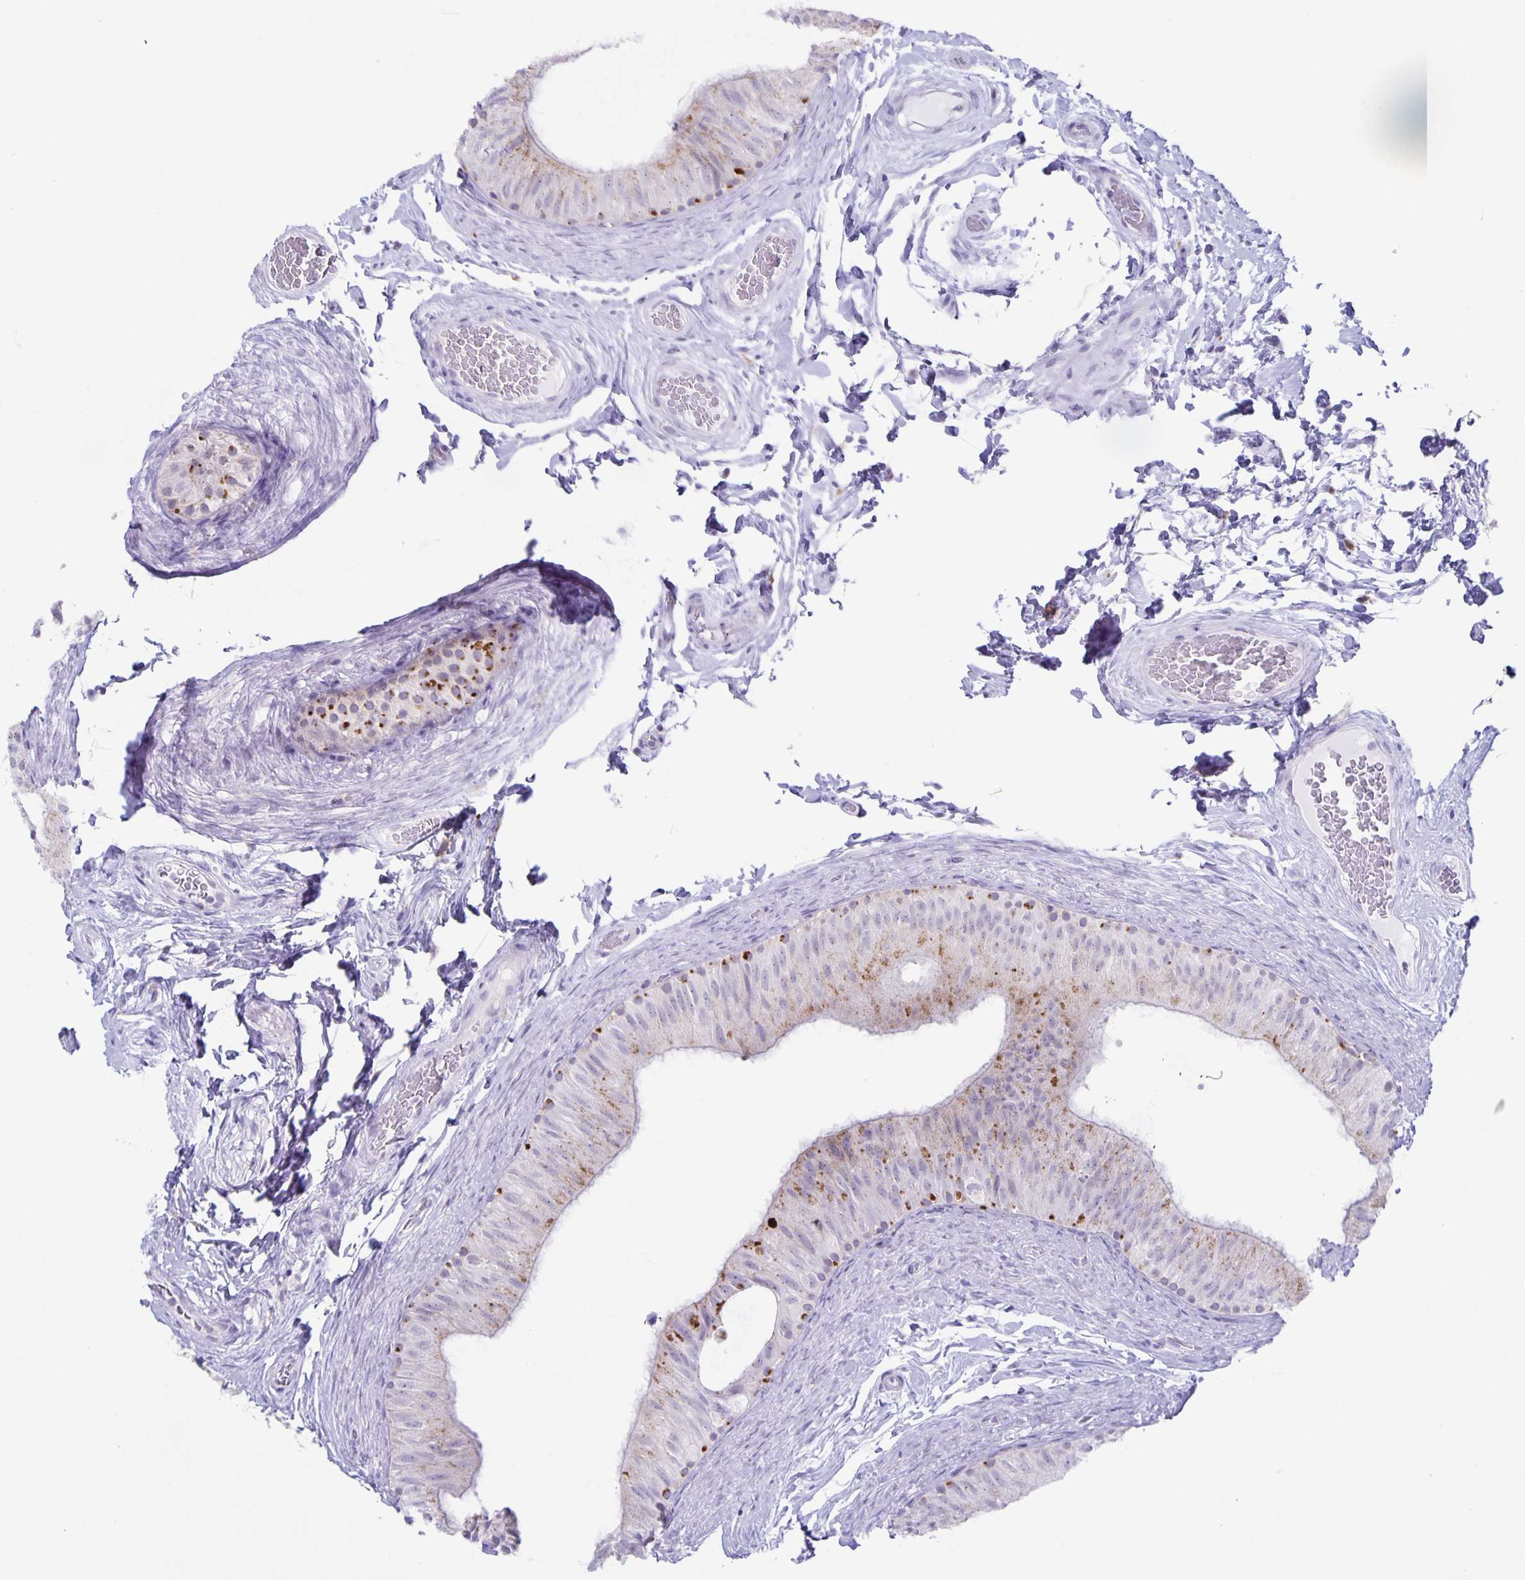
{"staining": {"intensity": "moderate", "quantity": "<25%", "location": "cytoplasmic/membranous"}, "tissue": "epididymis", "cell_type": "Glandular cells", "image_type": "normal", "snomed": [{"axis": "morphology", "description": "Normal tissue, NOS"}, {"axis": "topography", "description": "Epididymis, spermatic cord, NOS"}, {"axis": "topography", "description": "Epididymis"}], "caption": "Protein staining of unremarkable epididymis exhibits moderate cytoplasmic/membranous expression in approximately <25% of glandular cells. The staining was performed using DAB to visualize the protein expression in brown, while the nuclei were stained in blue with hematoxylin (Magnification: 20x).", "gene": "LIPA", "patient": {"sex": "male", "age": 31}}